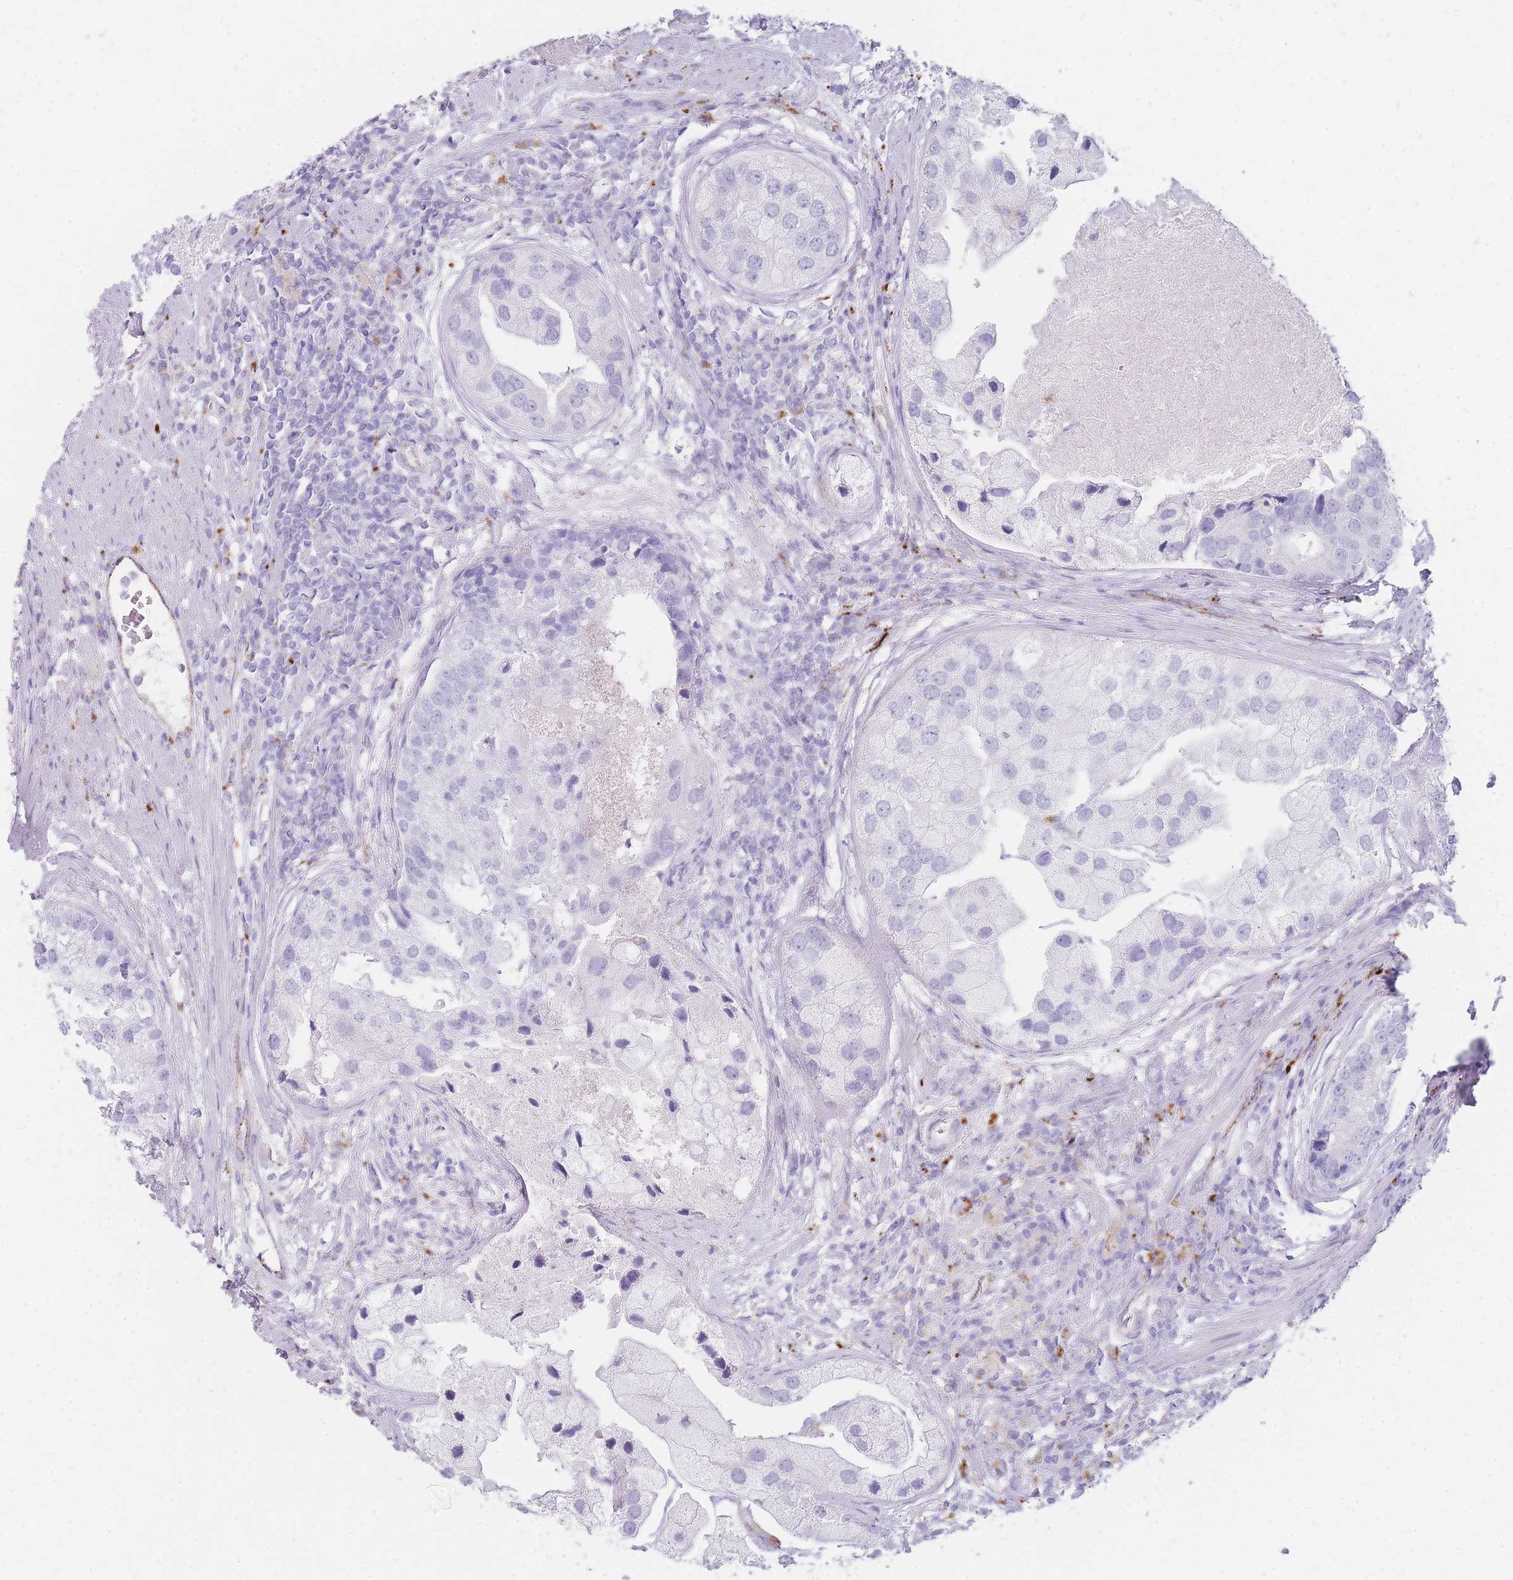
{"staining": {"intensity": "negative", "quantity": "none", "location": "none"}, "tissue": "prostate cancer", "cell_type": "Tumor cells", "image_type": "cancer", "snomed": [{"axis": "morphology", "description": "Adenocarcinoma, High grade"}, {"axis": "topography", "description": "Prostate"}], "caption": "Protein analysis of prostate cancer displays no significant positivity in tumor cells.", "gene": "RHO", "patient": {"sex": "male", "age": 62}}